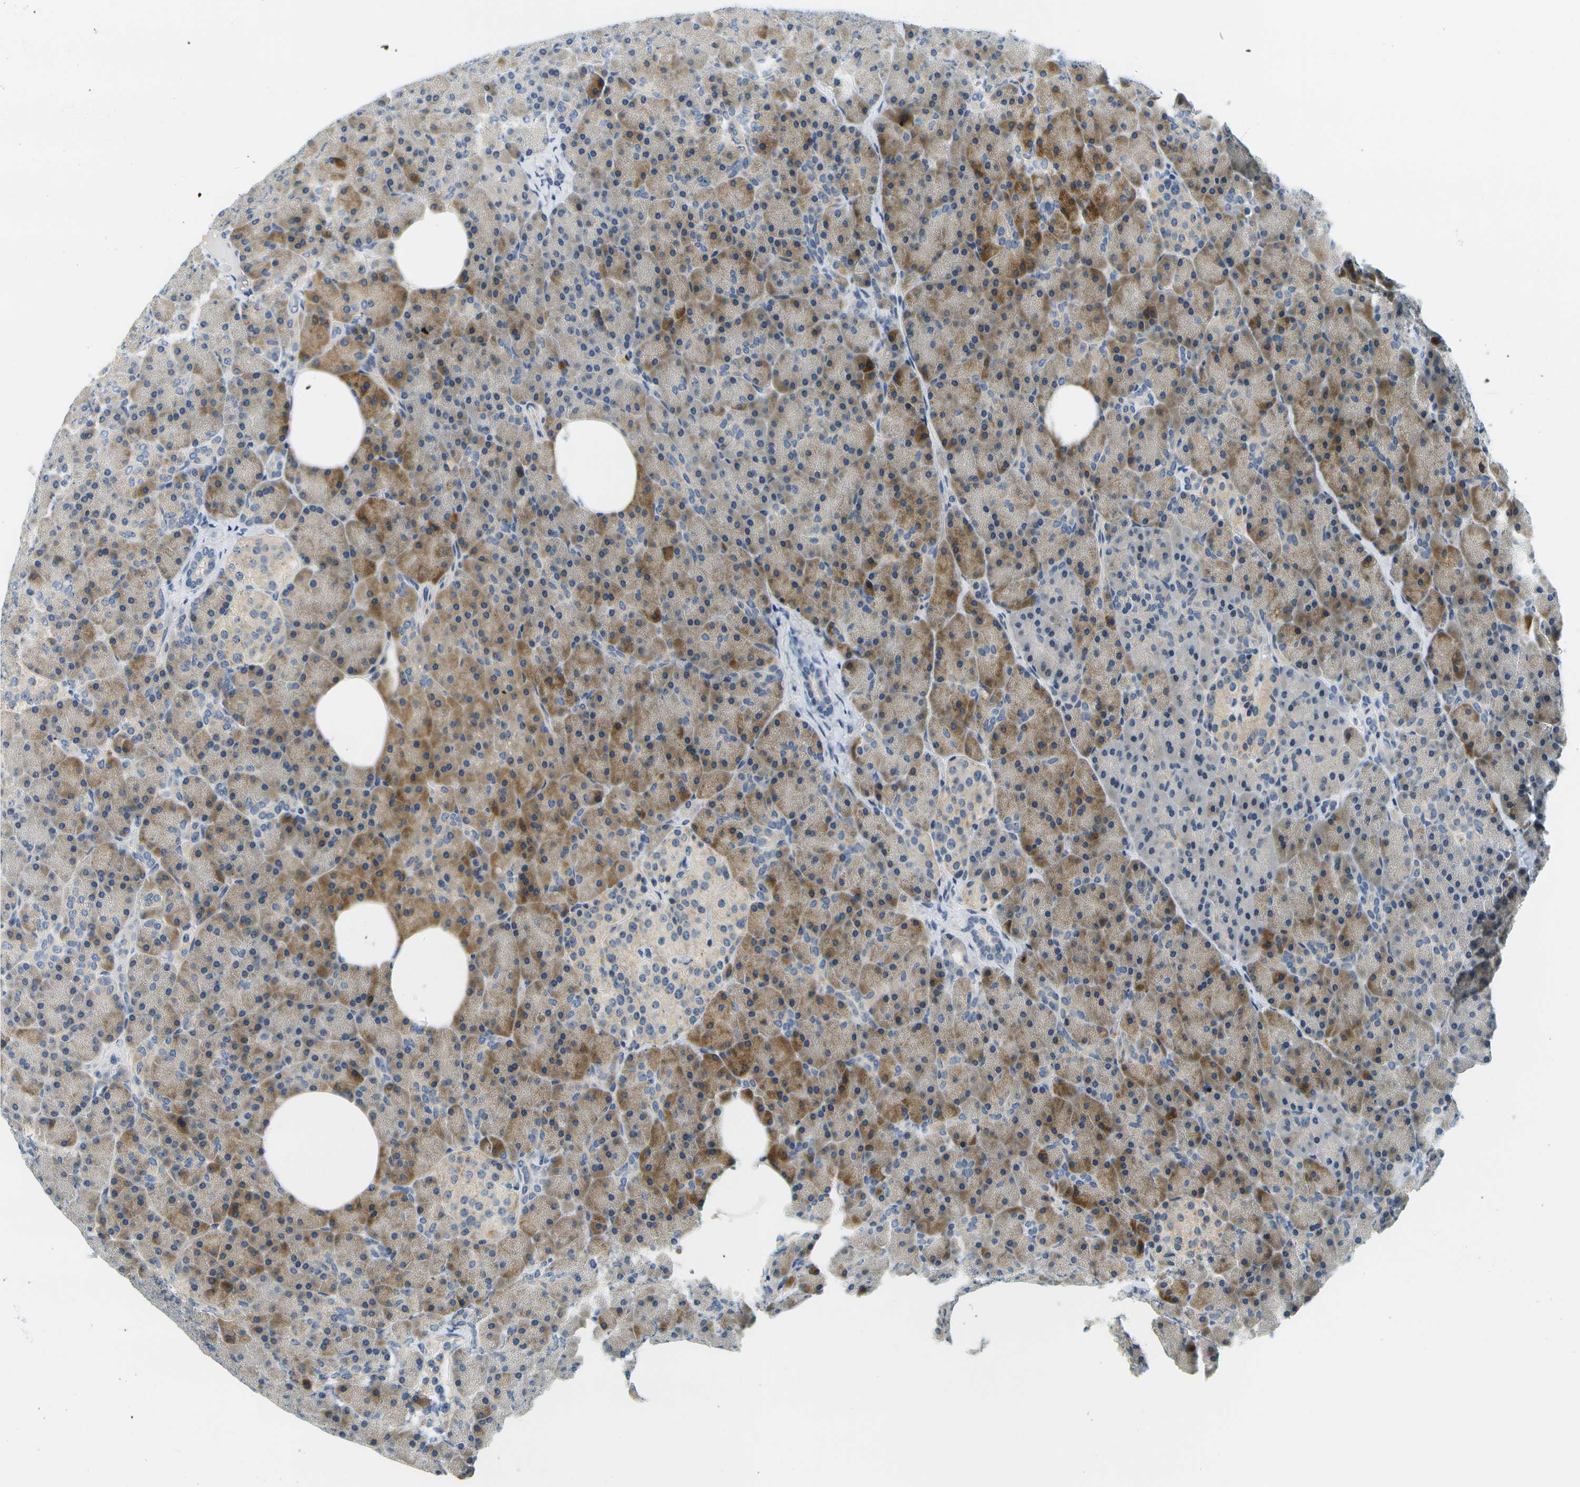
{"staining": {"intensity": "moderate", "quantity": "25%-75%", "location": "cytoplasmic/membranous"}, "tissue": "pancreas", "cell_type": "Exocrine glandular cells", "image_type": "normal", "snomed": [{"axis": "morphology", "description": "Normal tissue, NOS"}, {"axis": "topography", "description": "Pancreas"}], "caption": "Approximately 25%-75% of exocrine glandular cells in normal pancreas reveal moderate cytoplasmic/membranous protein expression as visualized by brown immunohistochemical staining.", "gene": "RASGRP2", "patient": {"sex": "female", "age": 35}}